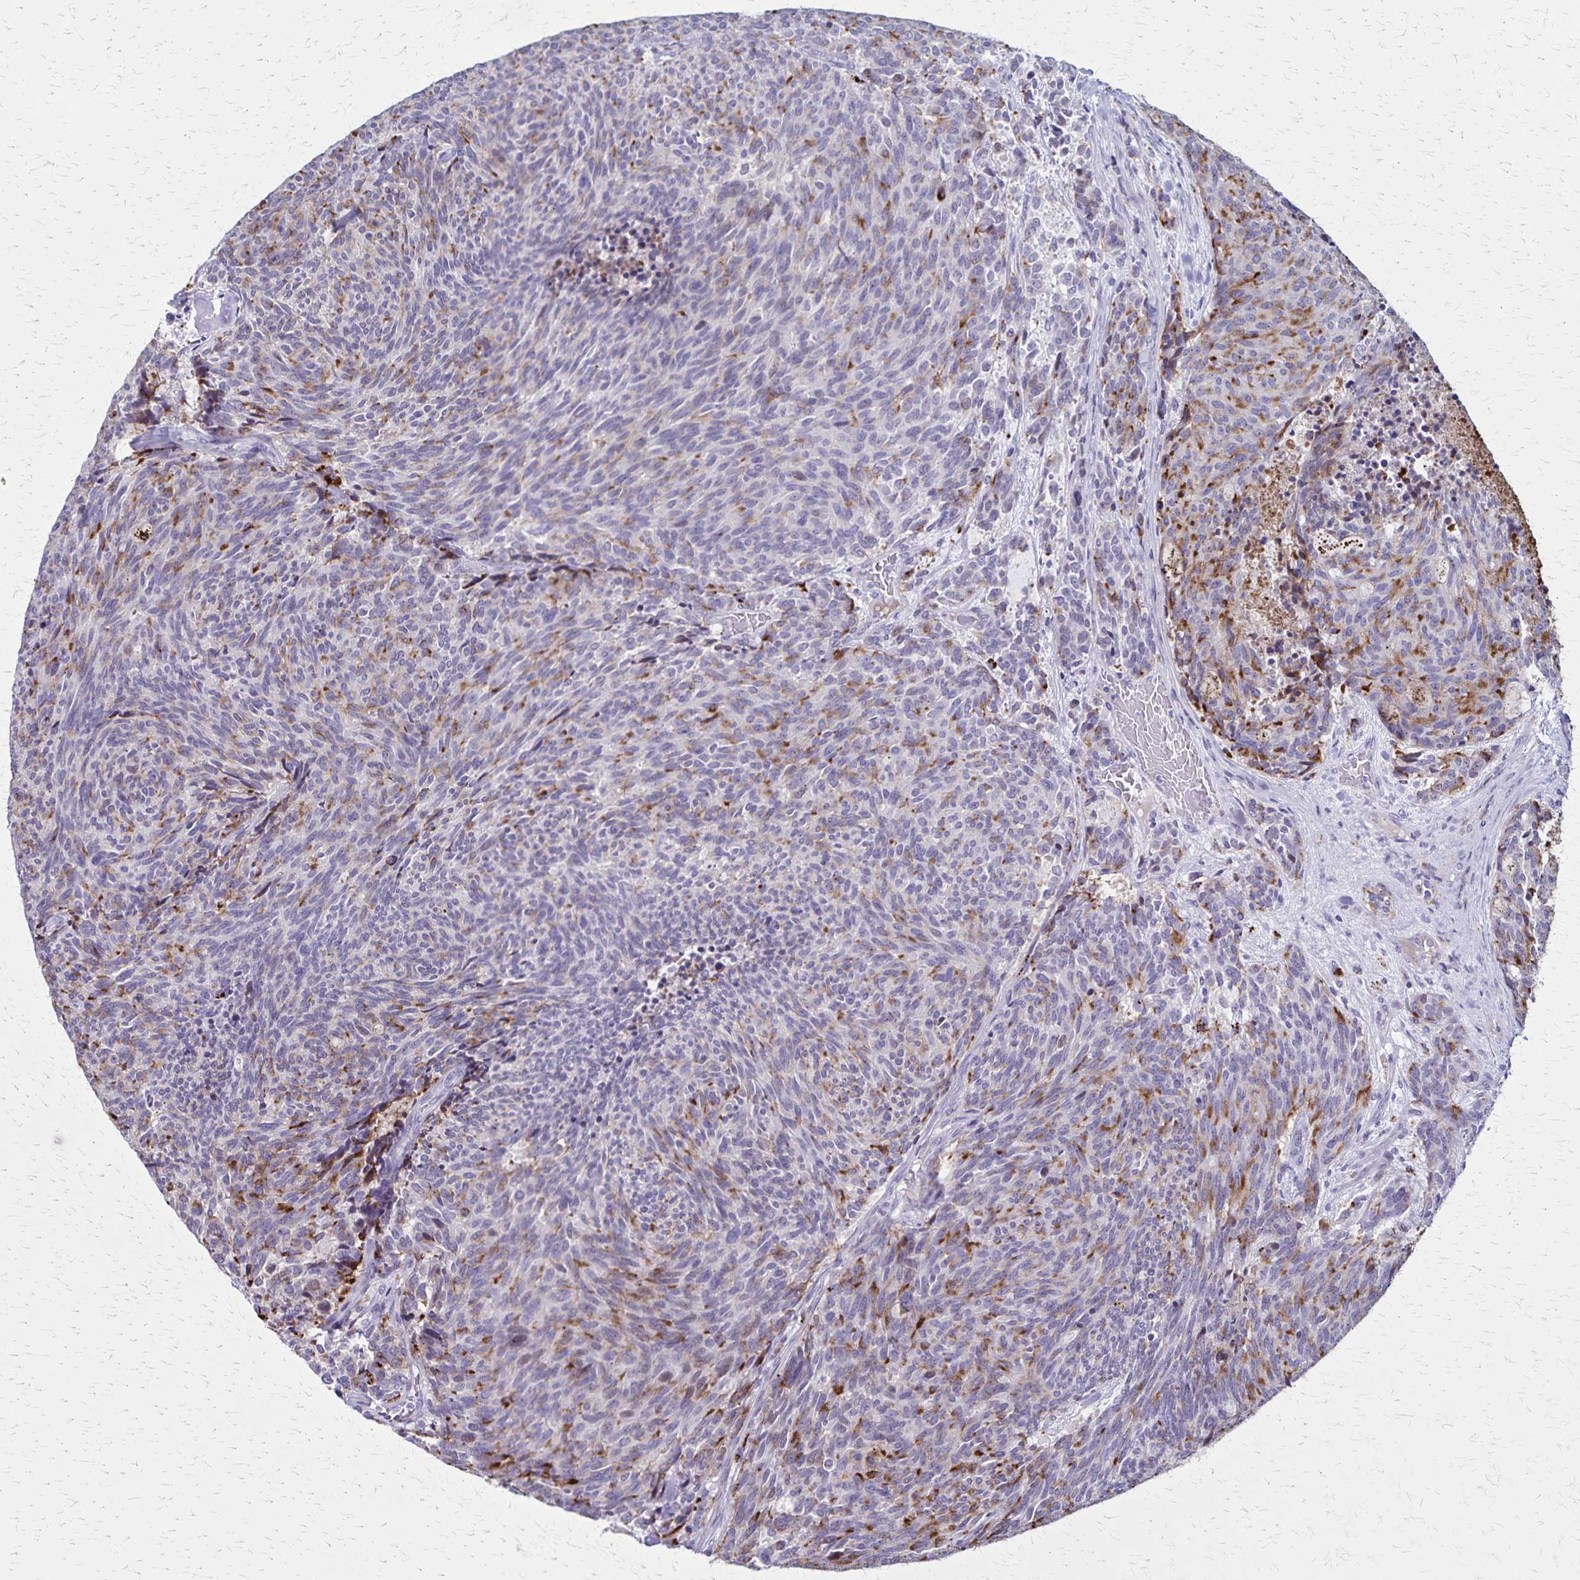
{"staining": {"intensity": "weak", "quantity": "25%-75%", "location": "cytoplasmic/membranous"}, "tissue": "carcinoid", "cell_type": "Tumor cells", "image_type": "cancer", "snomed": [{"axis": "morphology", "description": "Carcinoid, malignant, NOS"}, {"axis": "topography", "description": "Pancreas"}], "caption": "Carcinoid stained with DAB (3,3'-diaminobenzidine) immunohistochemistry demonstrates low levels of weak cytoplasmic/membranous positivity in about 25%-75% of tumor cells.", "gene": "OR51B5", "patient": {"sex": "female", "age": 54}}